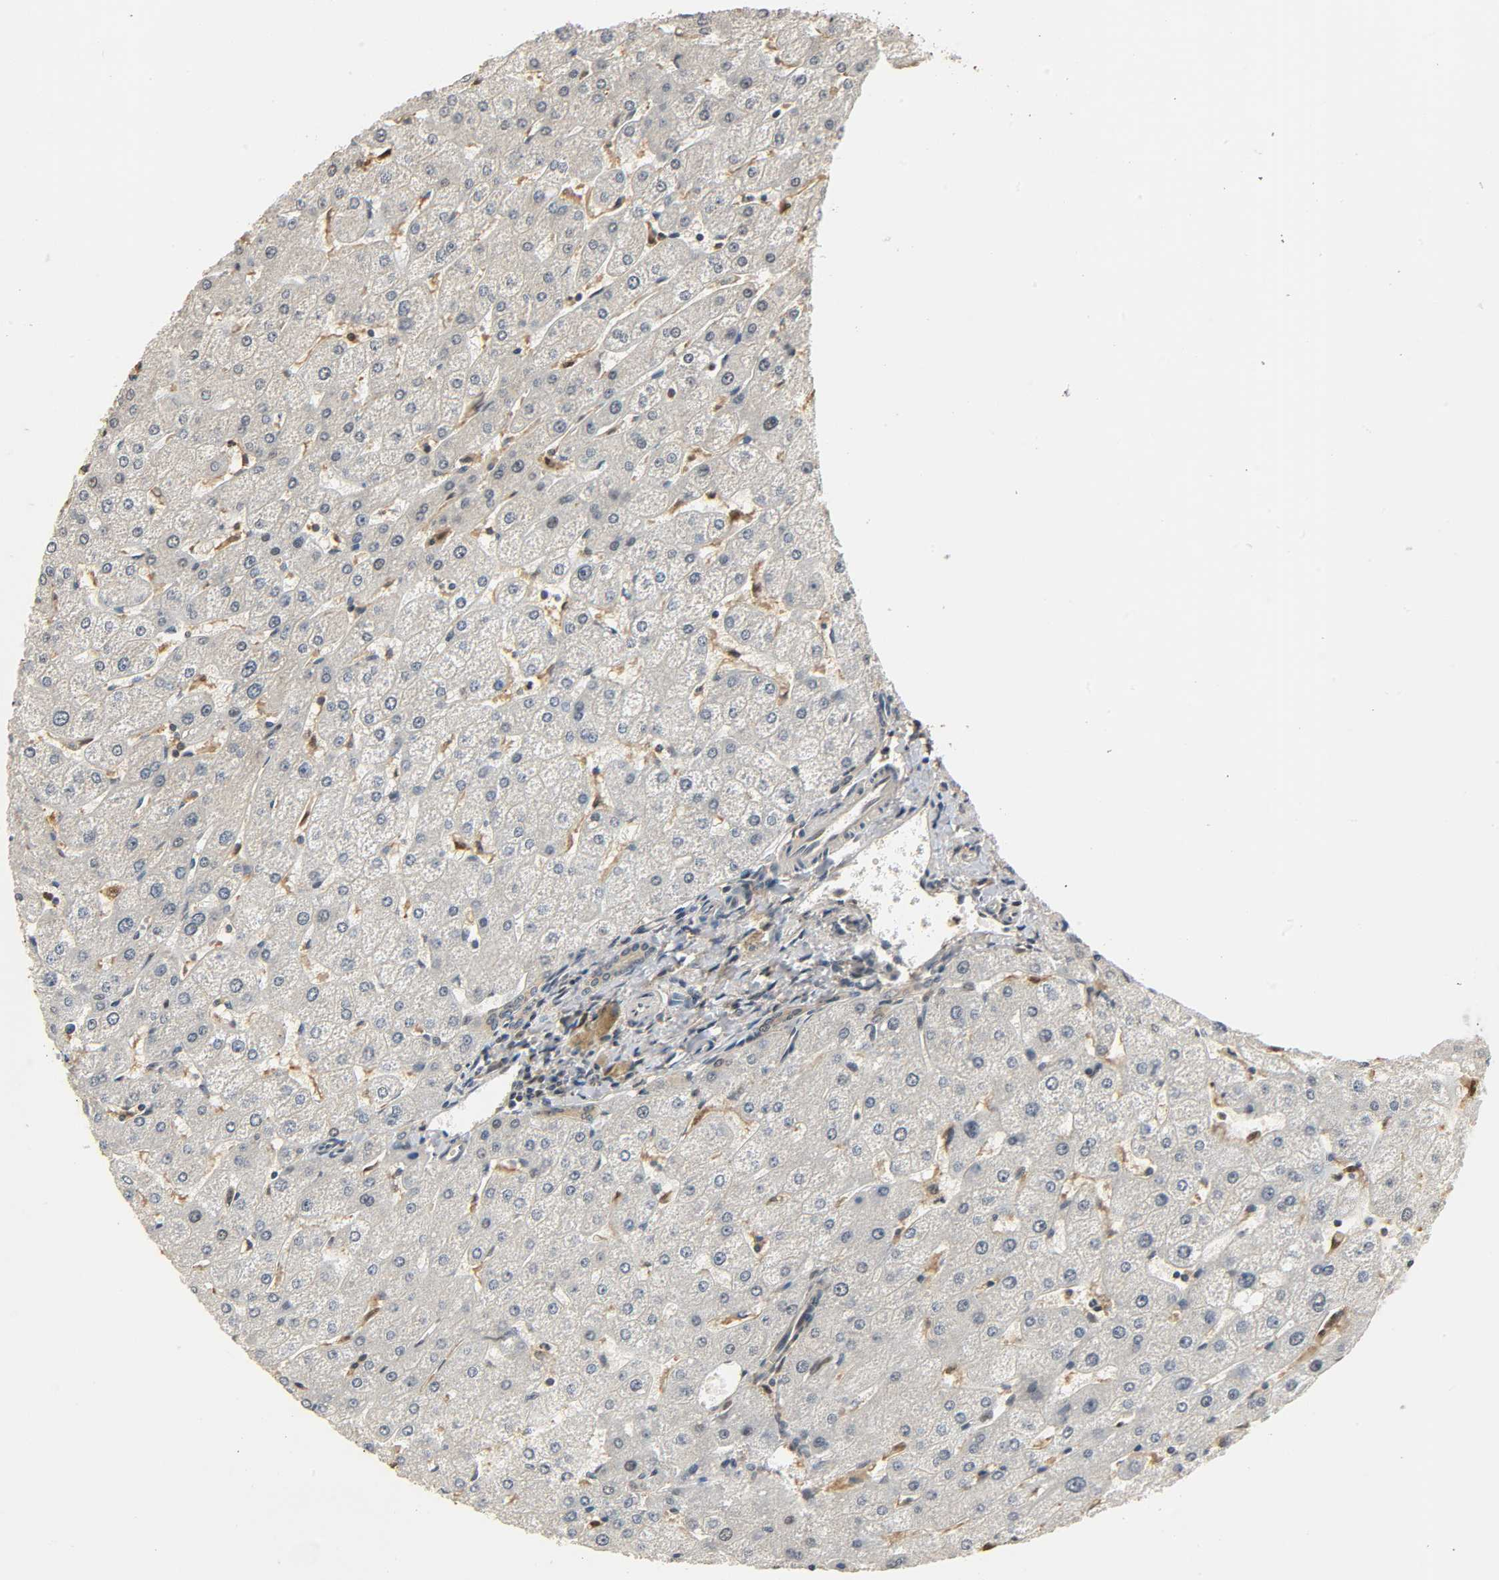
{"staining": {"intensity": "weak", "quantity": ">75%", "location": "cytoplasmic/membranous"}, "tissue": "liver", "cell_type": "Cholangiocytes", "image_type": "normal", "snomed": [{"axis": "morphology", "description": "Normal tissue, NOS"}, {"axis": "topography", "description": "Liver"}], "caption": "Immunohistochemistry image of unremarkable liver: liver stained using immunohistochemistry (IHC) reveals low levels of weak protein expression localized specifically in the cytoplasmic/membranous of cholangiocytes, appearing as a cytoplasmic/membranous brown color.", "gene": "ZFPM2", "patient": {"sex": "male", "age": 67}}